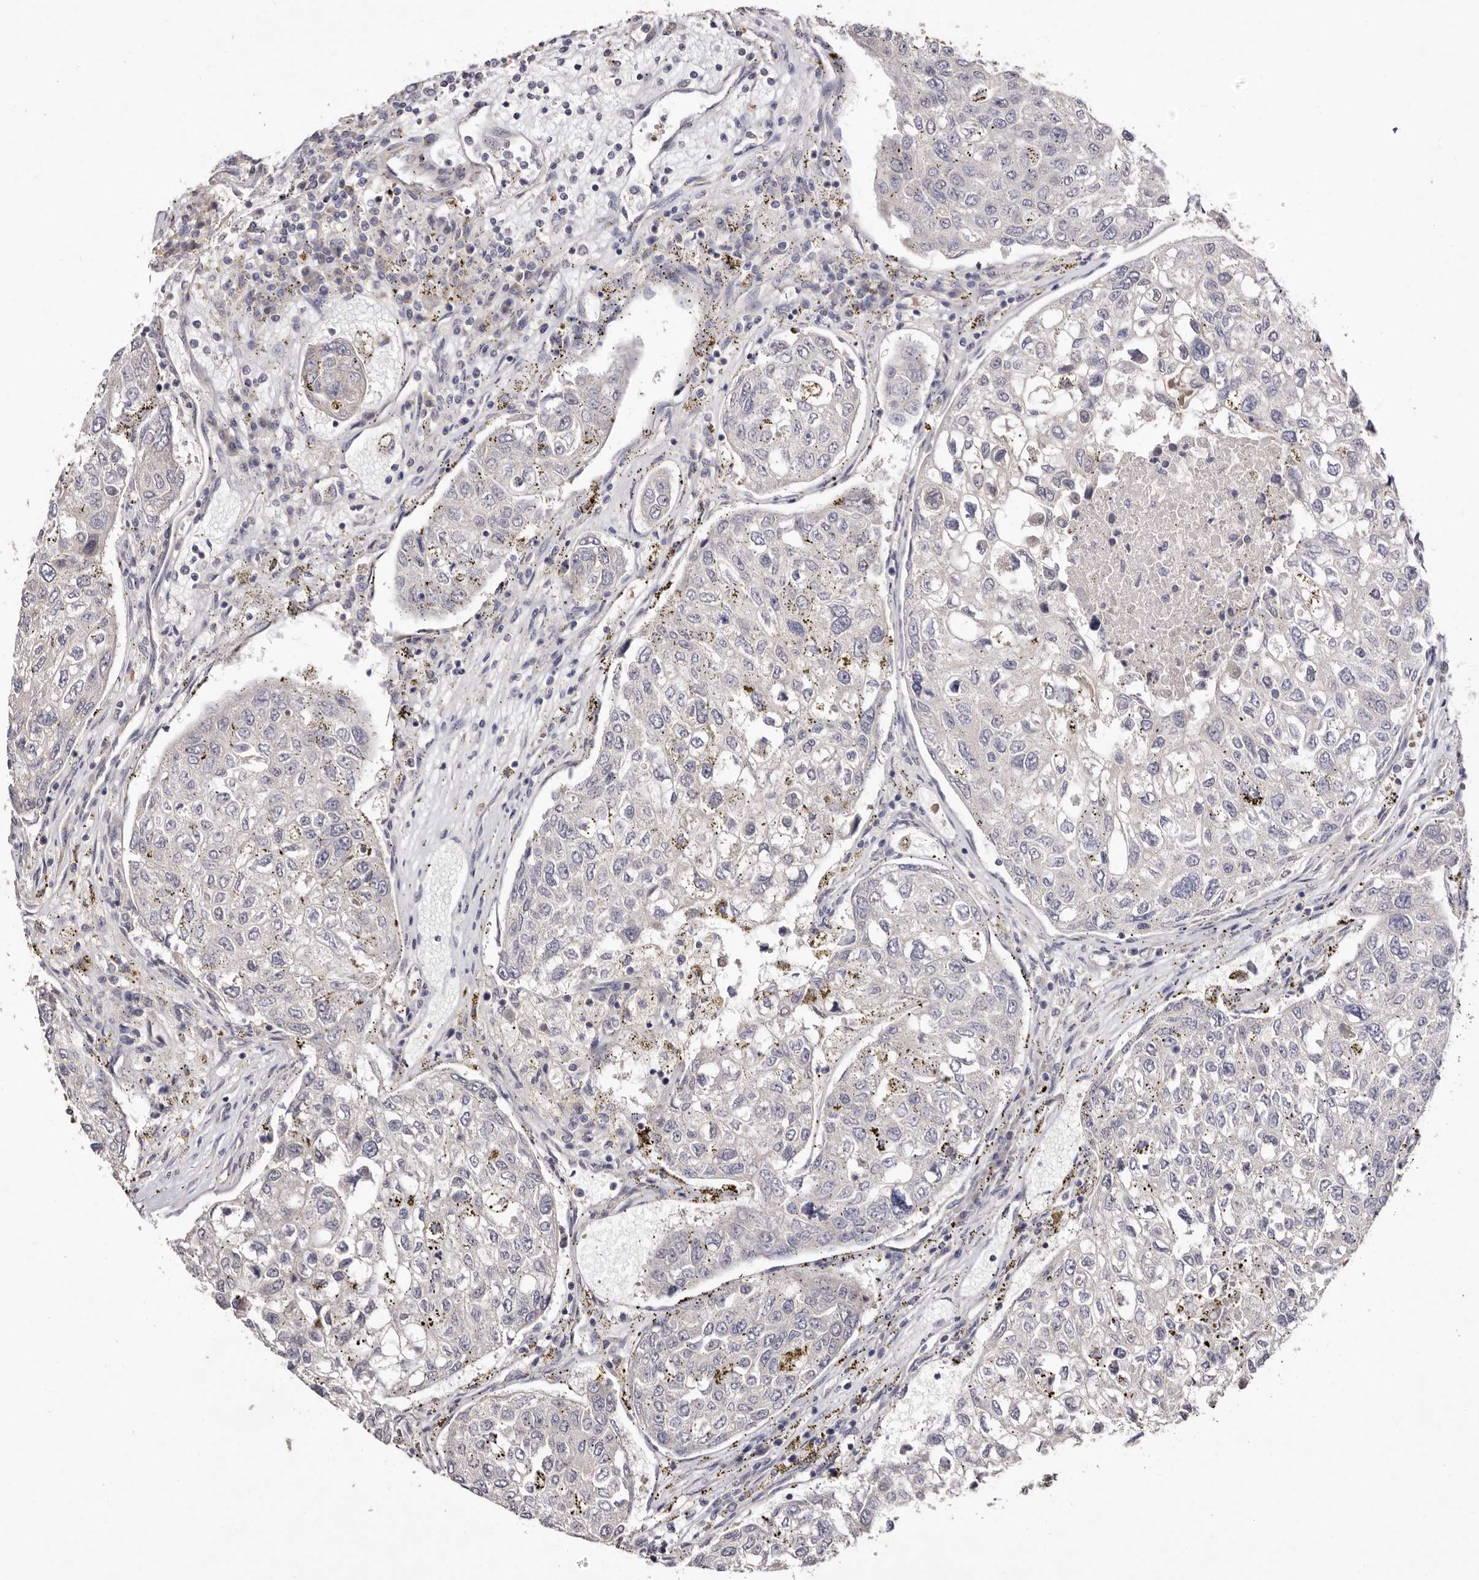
{"staining": {"intensity": "negative", "quantity": "none", "location": "none"}, "tissue": "urothelial cancer", "cell_type": "Tumor cells", "image_type": "cancer", "snomed": [{"axis": "morphology", "description": "Urothelial carcinoma, High grade"}, {"axis": "topography", "description": "Lymph node"}, {"axis": "topography", "description": "Urinary bladder"}], "caption": "High magnification brightfield microscopy of urothelial carcinoma (high-grade) stained with DAB (3,3'-diaminobenzidine) (brown) and counterstained with hematoxylin (blue): tumor cells show no significant expression.", "gene": "FAM167B", "patient": {"sex": "male", "age": 51}}